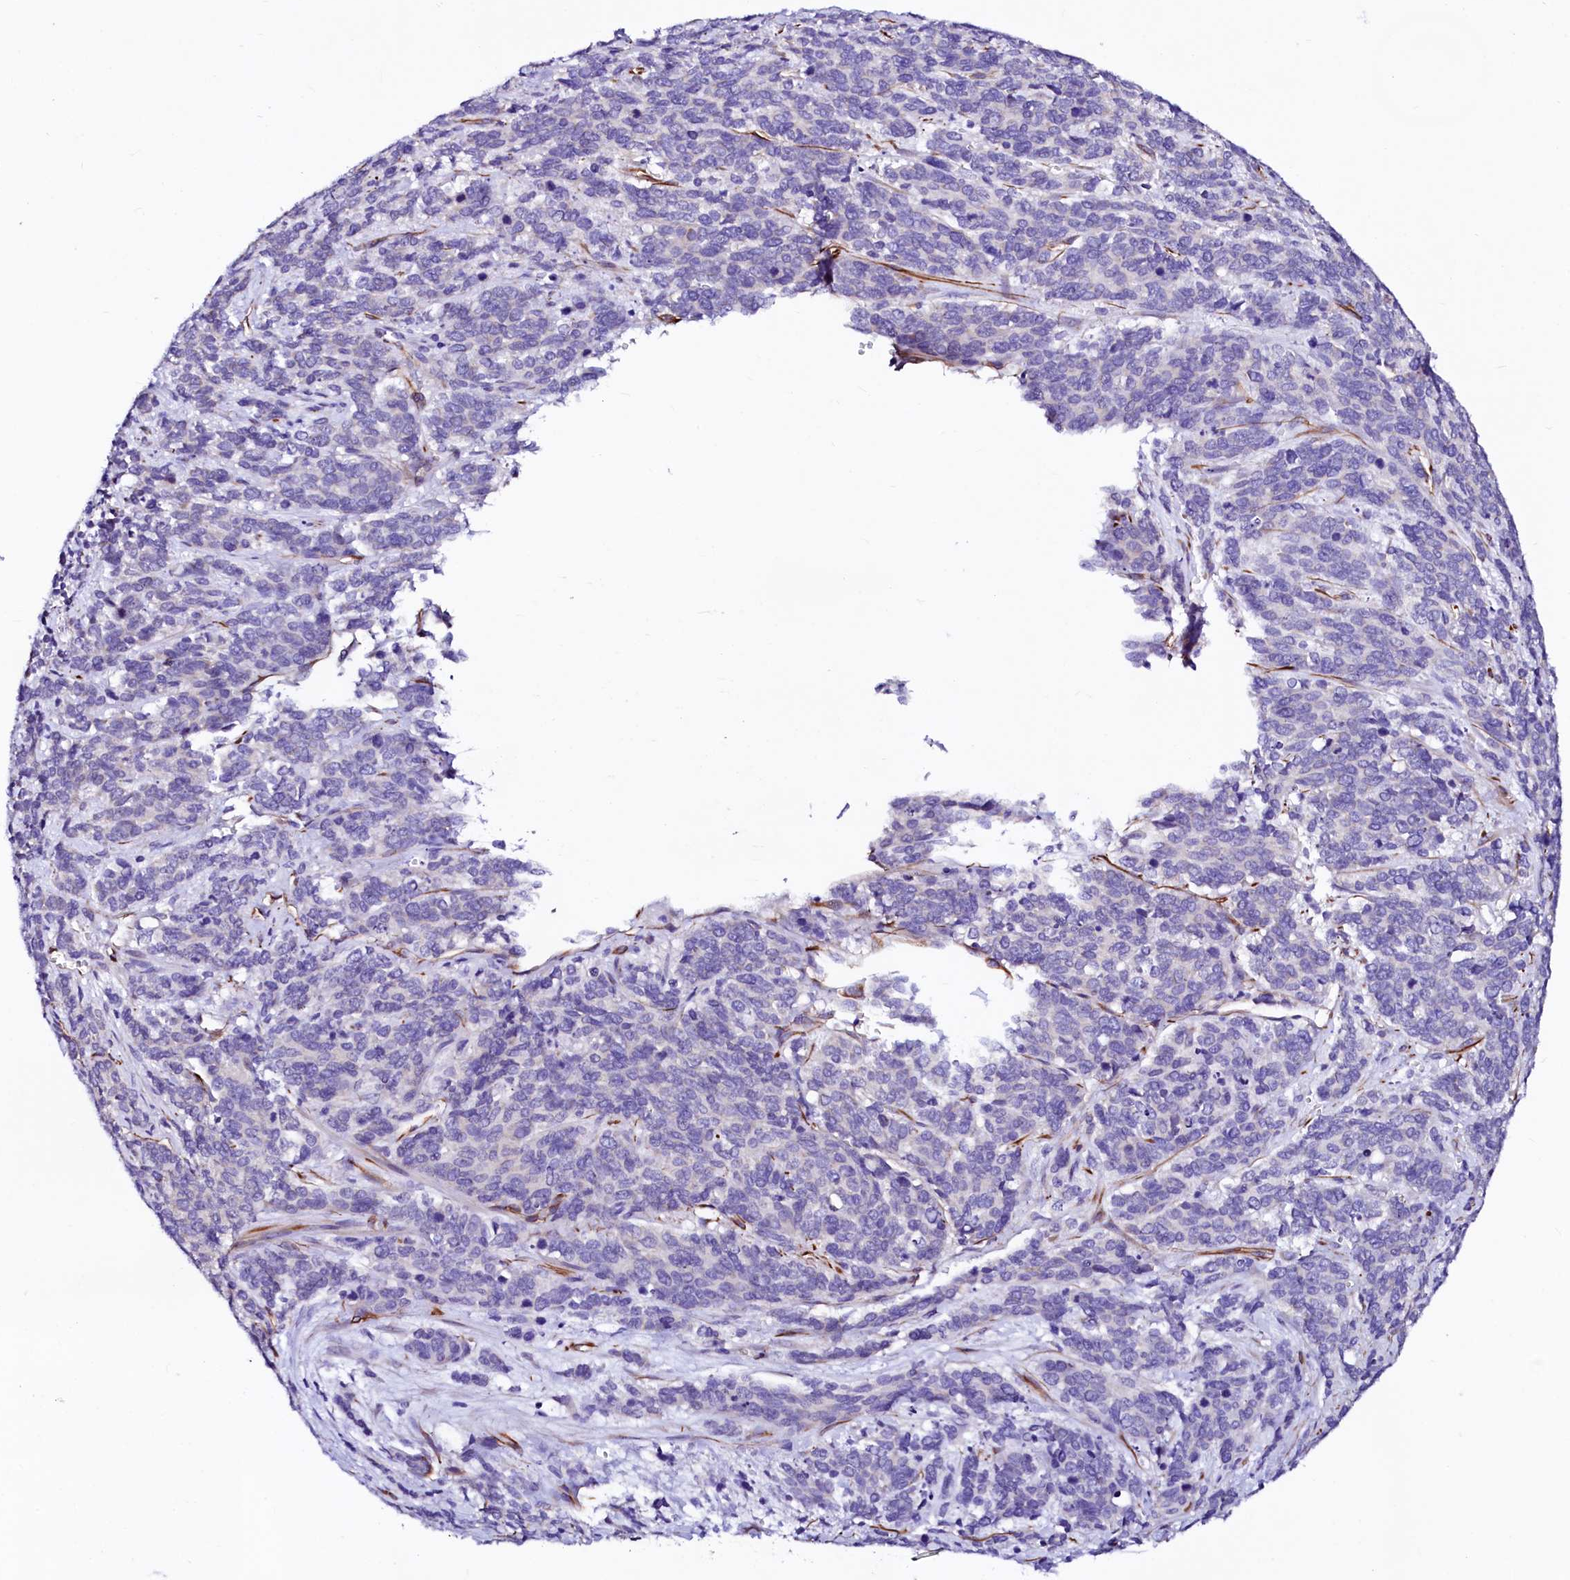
{"staining": {"intensity": "negative", "quantity": "none", "location": "none"}, "tissue": "cervical cancer", "cell_type": "Tumor cells", "image_type": "cancer", "snomed": [{"axis": "morphology", "description": "Squamous cell carcinoma, NOS"}, {"axis": "topography", "description": "Cervix"}], "caption": "The immunohistochemistry micrograph has no significant positivity in tumor cells of cervical squamous cell carcinoma tissue.", "gene": "SFR1", "patient": {"sex": "female", "age": 60}}